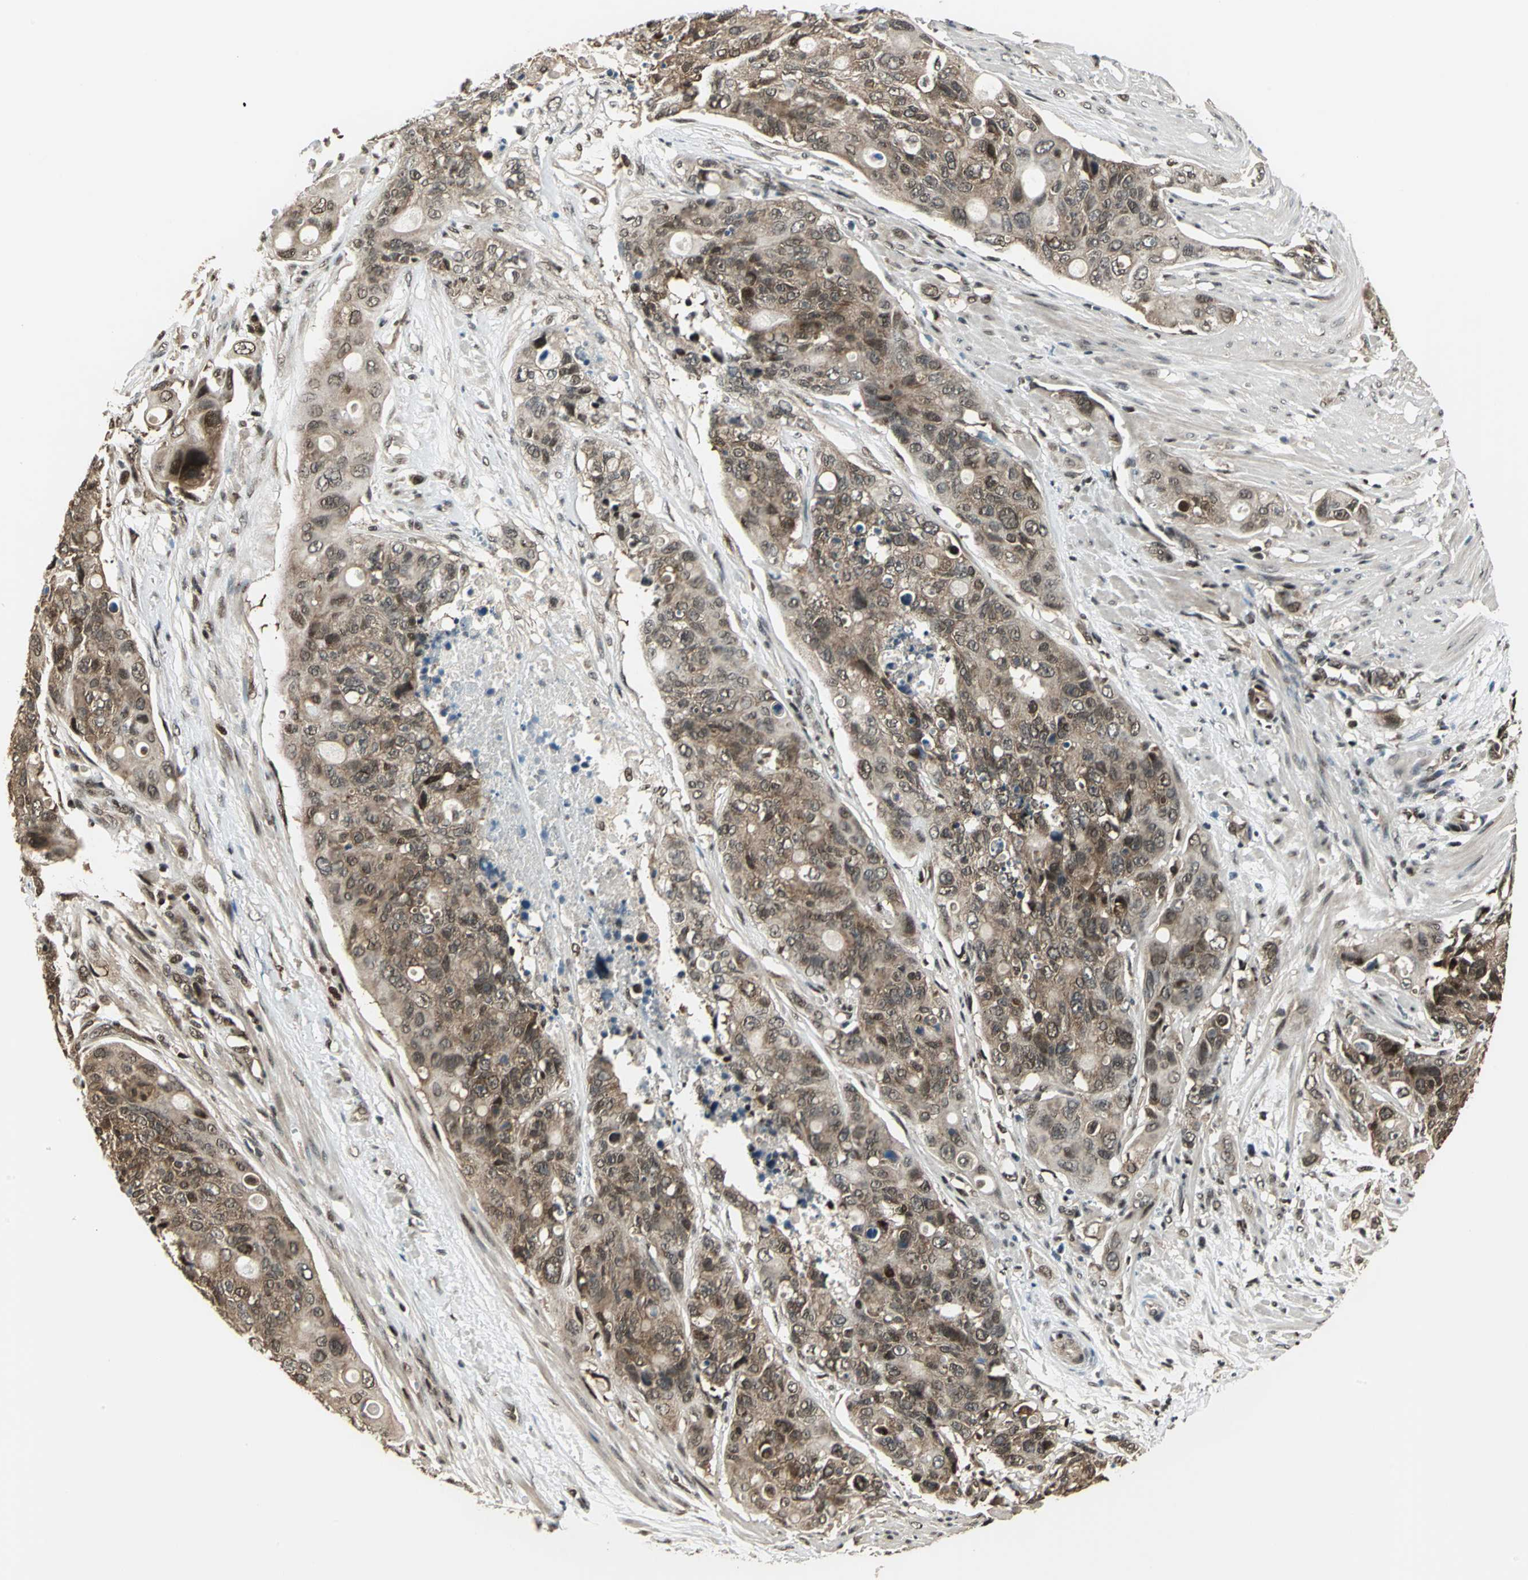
{"staining": {"intensity": "moderate", "quantity": ">75%", "location": "cytoplasmic/membranous,nuclear"}, "tissue": "colorectal cancer", "cell_type": "Tumor cells", "image_type": "cancer", "snomed": [{"axis": "morphology", "description": "Adenocarcinoma, NOS"}, {"axis": "topography", "description": "Colon"}], "caption": "Human colorectal cancer (adenocarcinoma) stained with a protein marker reveals moderate staining in tumor cells.", "gene": "PSMC3", "patient": {"sex": "female", "age": 57}}